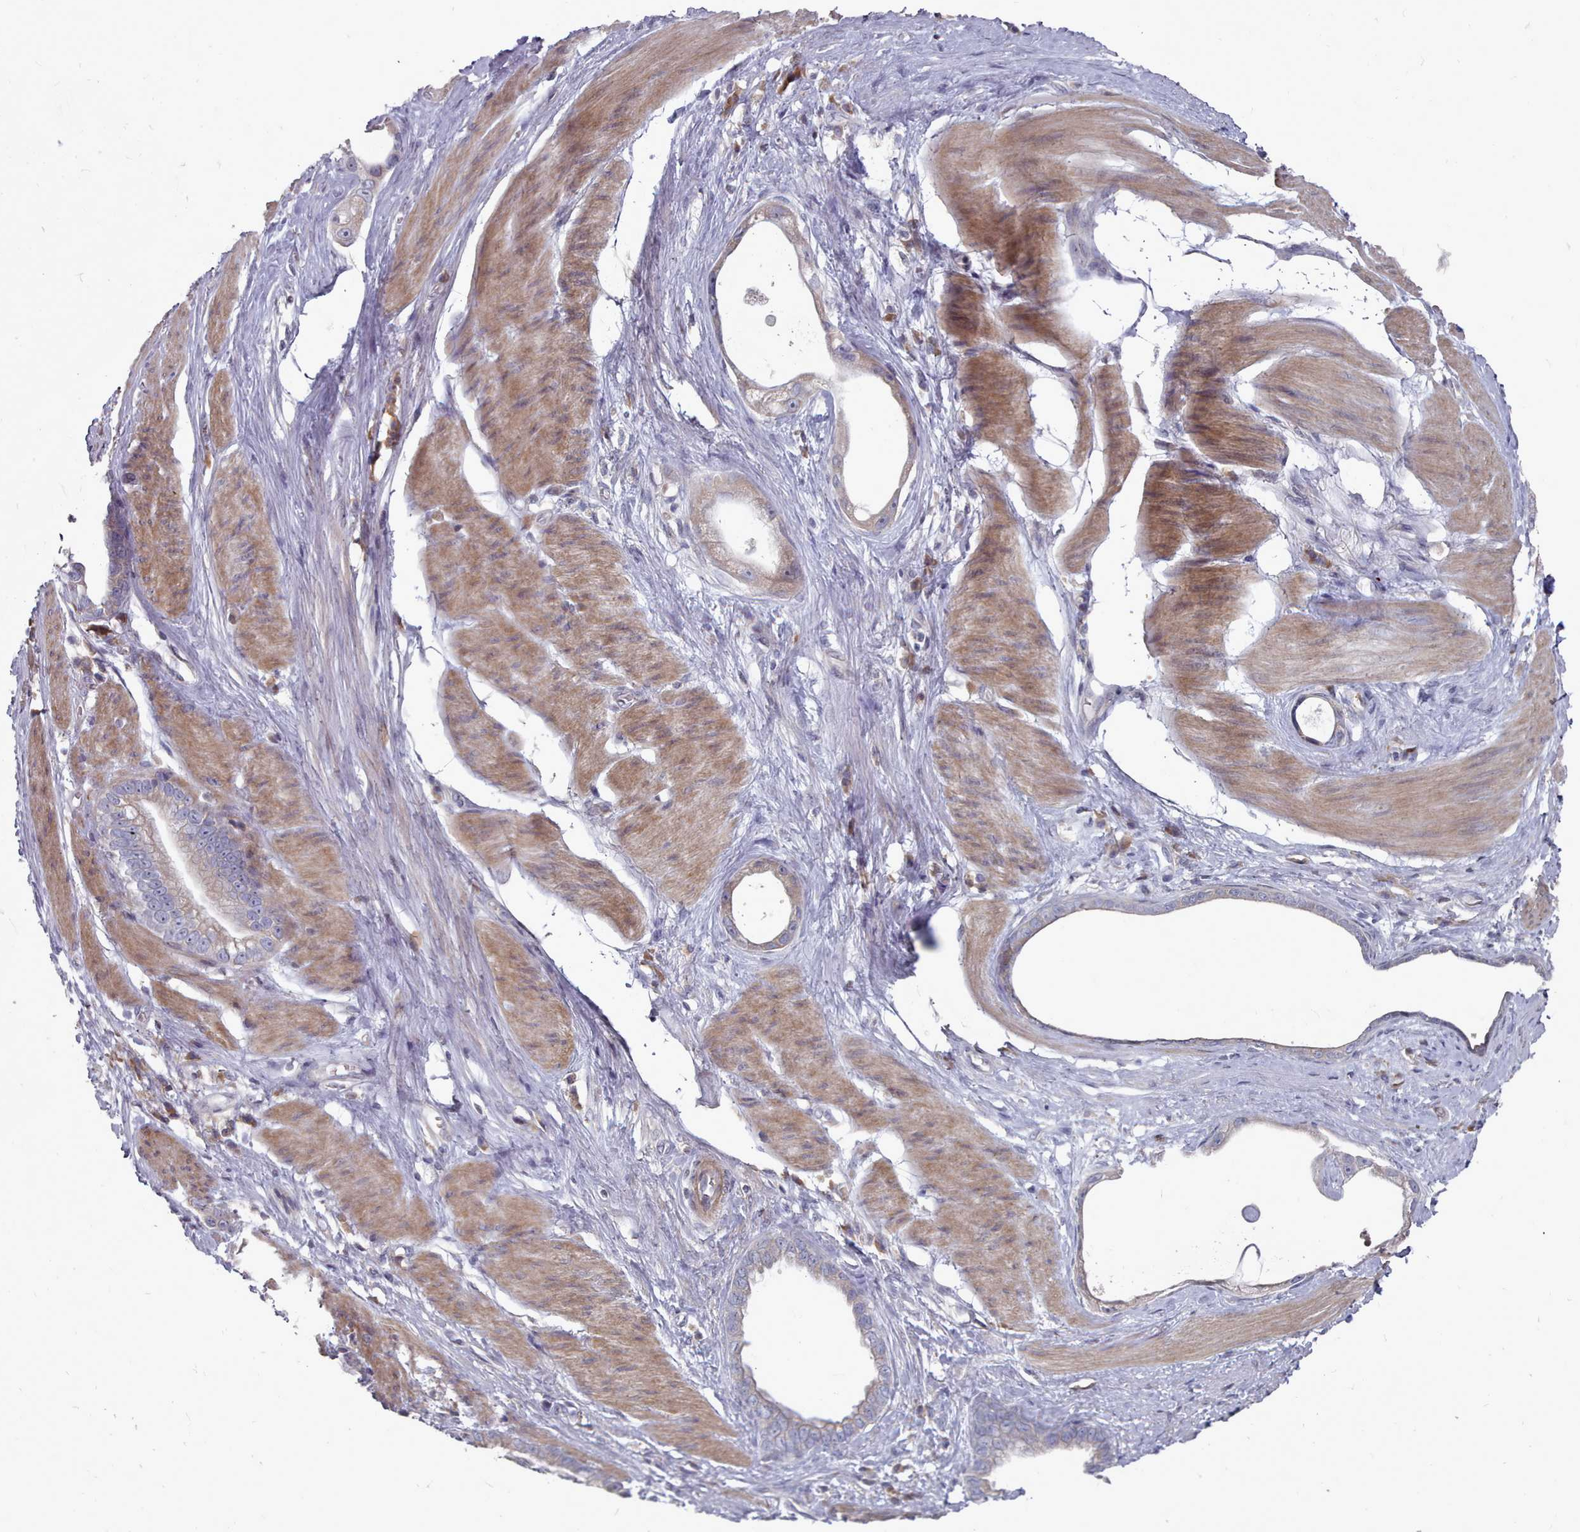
{"staining": {"intensity": "weak", "quantity": "25%-75%", "location": "cytoplasmic/membranous"}, "tissue": "stomach cancer", "cell_type": "Tumor cells", "image_type": "cancer", "snomed": [{"axis": "morphology", "description": "Adenocarcinoma, NOS"}, {"axis": "topography", "description": "Stomach"}], "caption": "Stomach adenocarcinoma stained with a brown dye demonstrates weak cytoplasmic/membranous positive expression in about 25%-75% of tumor cells.", "gene": "ACKR3", "patient": {"sex": "male", "age": 55}}